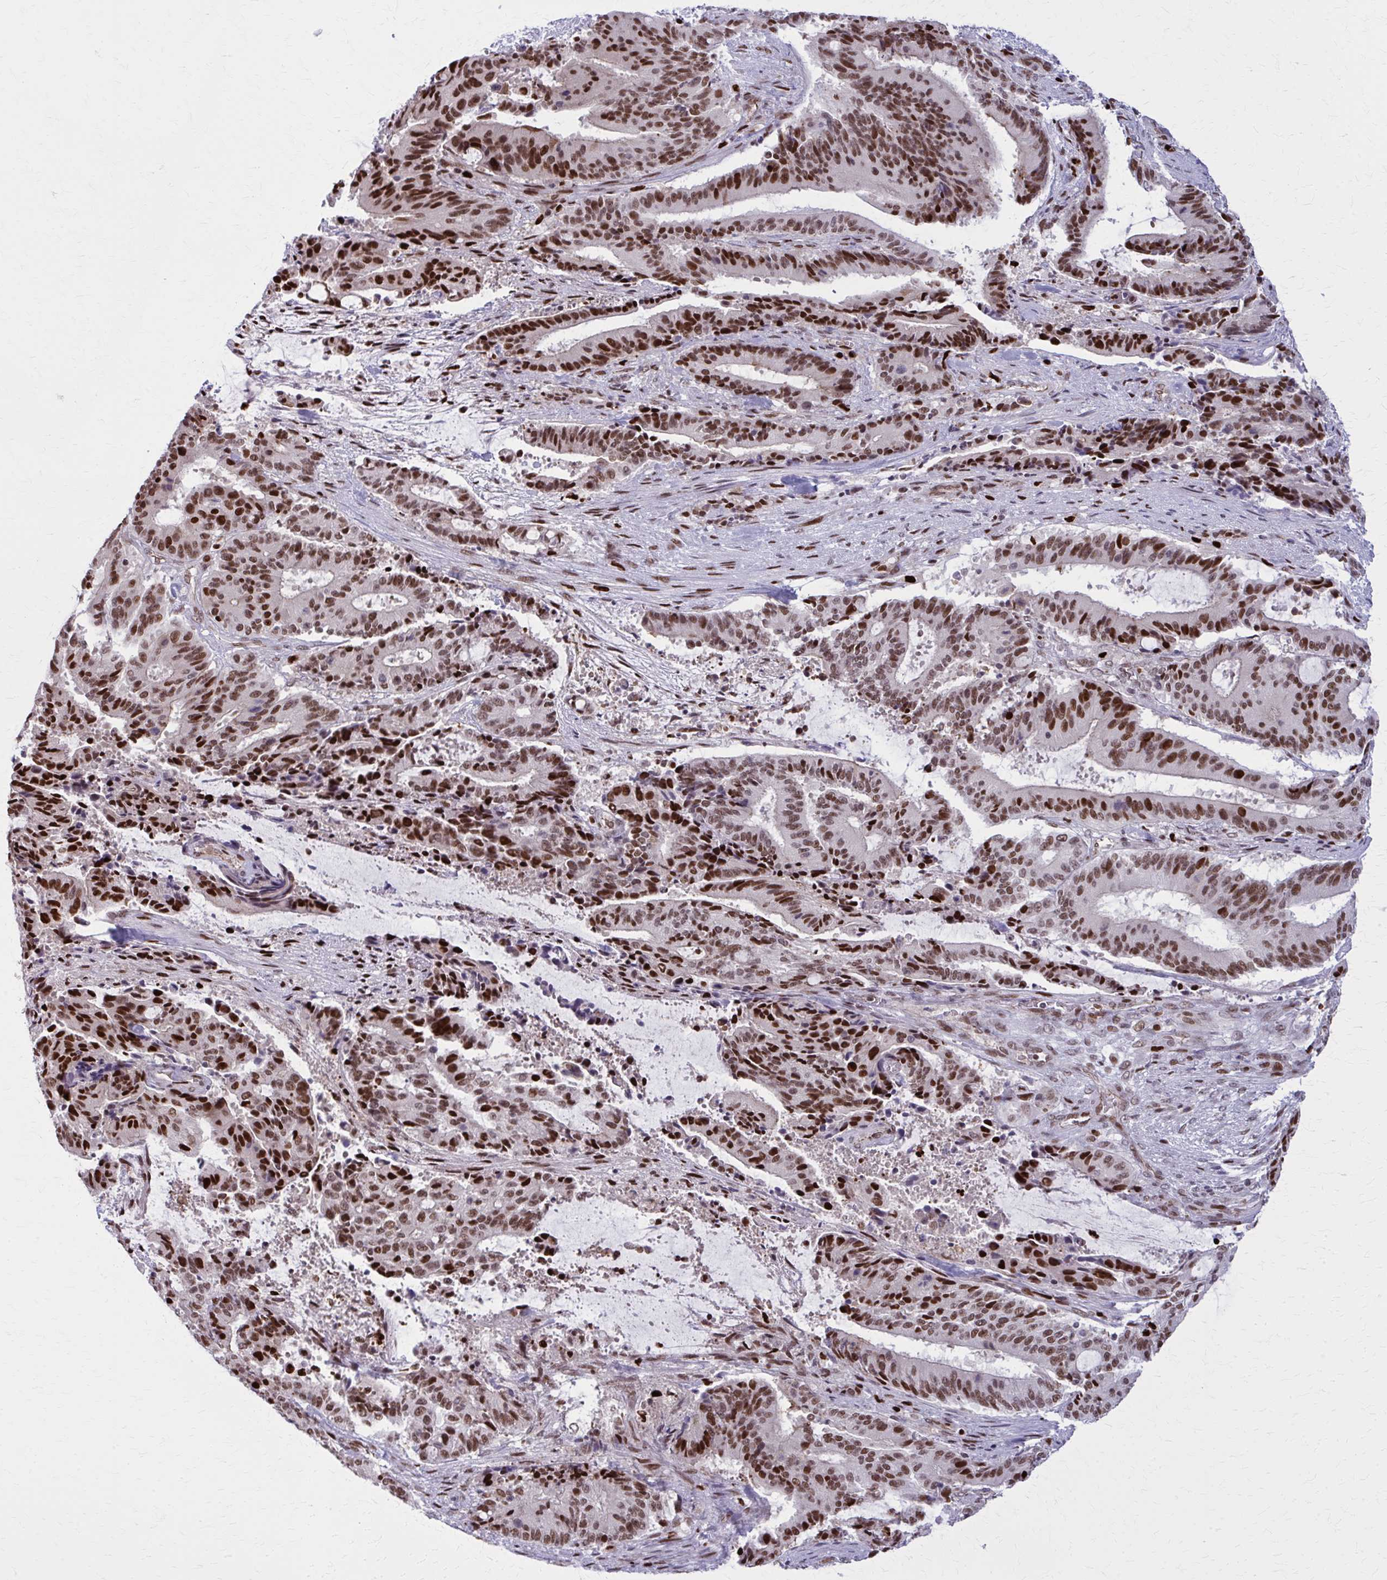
{"staining": {"intensity": "strong", "quantity": ">75%", "location": "nuclear"}, "tissue": "liver cancer", "cell_type": "Tumor cells", "image_type": "cancer", "snomed": [{"axis": "morphology", "description": "Normal tissue, NOS"}, {"axis": "morphology", "description": "Cholangiocarcinoma"}, {"axis": "topography", "description": "Liver"}, {"axis": "topography", "description": "Peripheral nerve tissue"}], "caption": "IHC photomicrograph of human liver cancer (cholangiocarcinoma) stained for a protein (brown), which reveals high levels of strong nuclear expression in approximately >75% of tumor cells.", "gene": "ZNF559", "patient": {"sex": "female", "age": 73}}